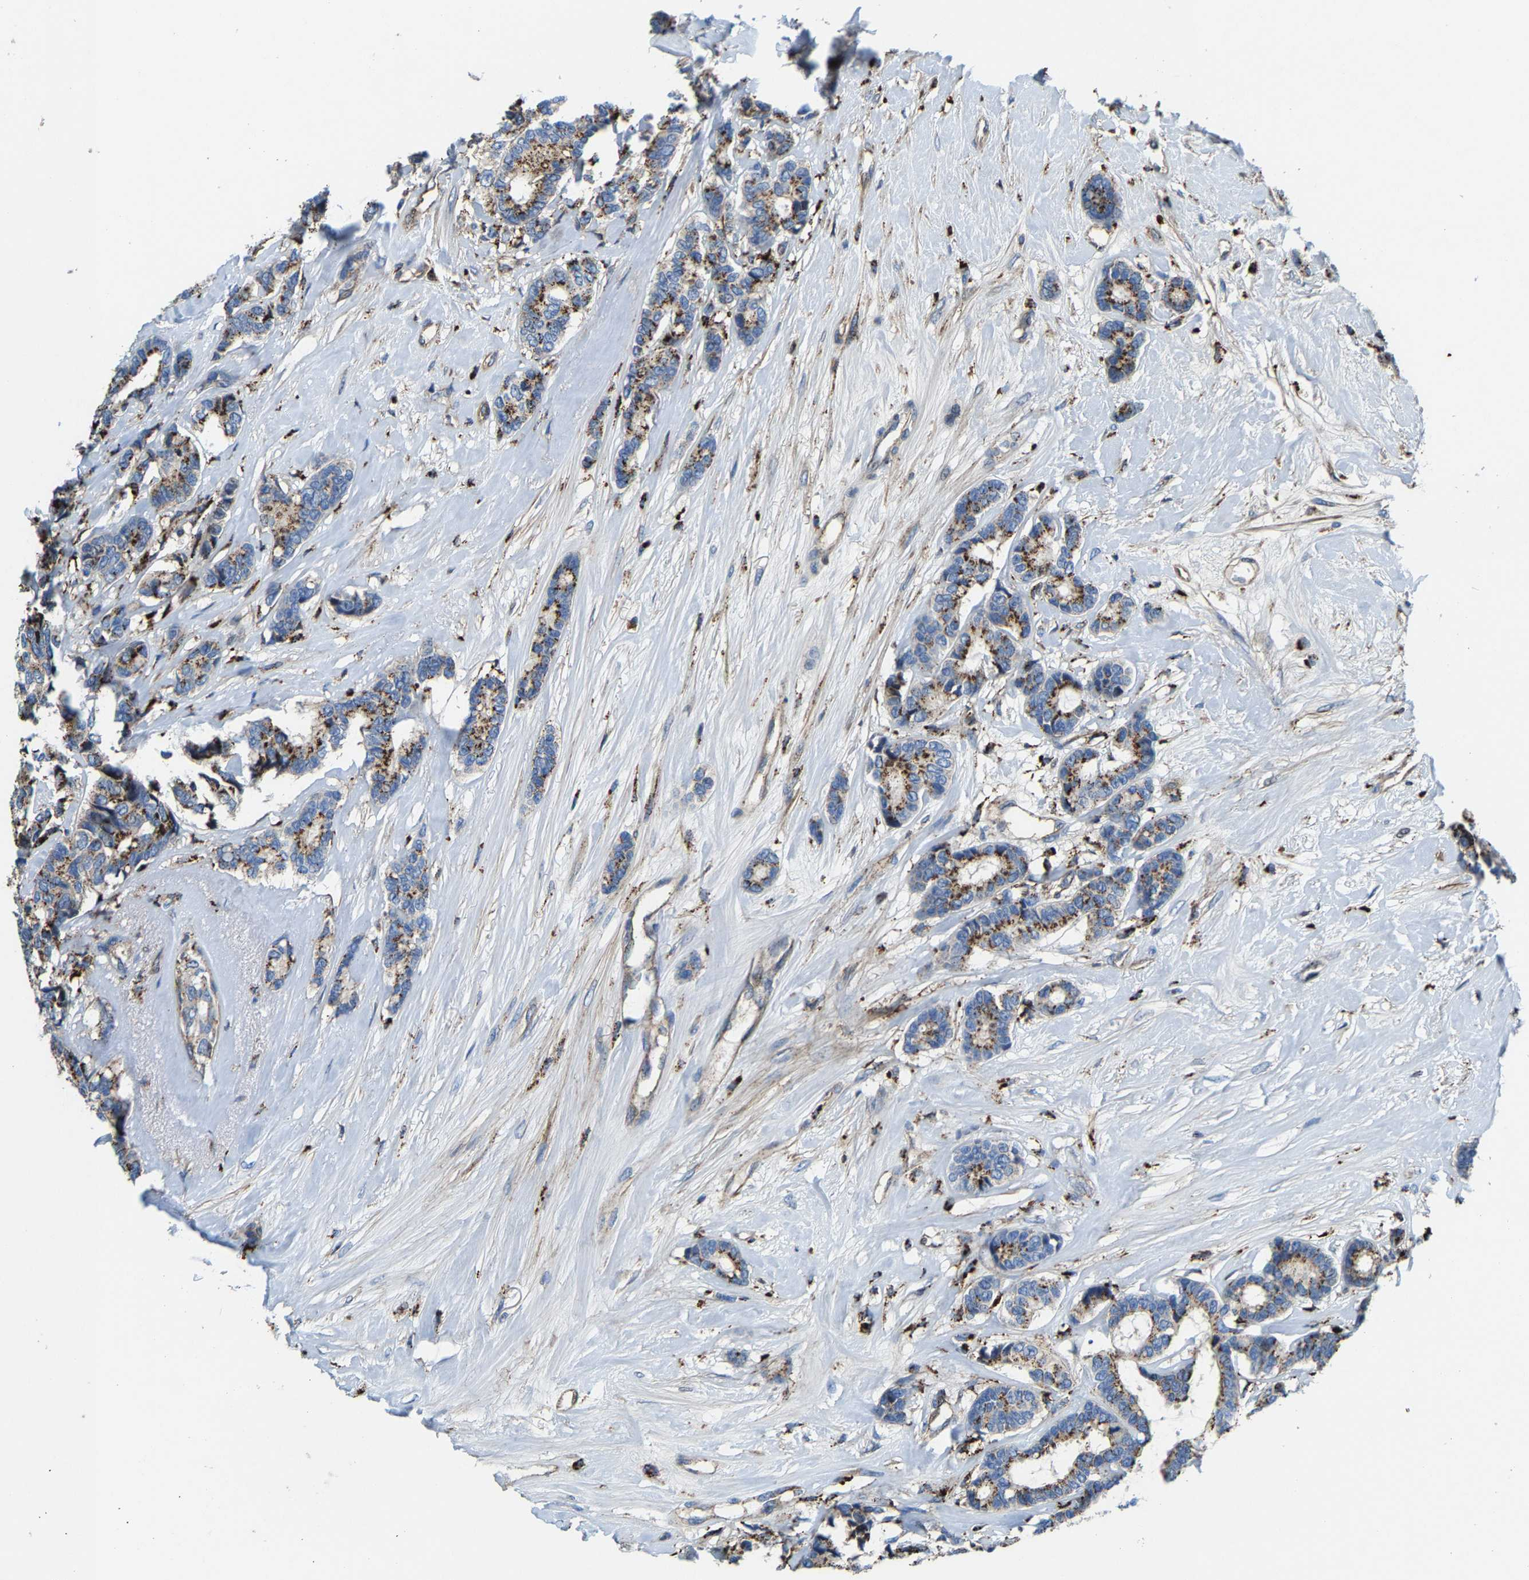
{"staining": {"intensity": "moderate", "quantity": ">75%", "location": "cytoplasmic/membranous"}, "tissue": "breast cancer", "cell_type": "Tumor cells", "image_type": "cancer", "snomed": [{"axis": "morphology", "description": "Duct carcinoma"}, {"axis": "topography", "description": "Breast"}], "caption": "IHC of breast cancer (infiltrating ductal carcinoma) demonstrates medium levels of moderate cytoplasmic/membranous positivity in approximately >75% of tumor cells.", "gene": "DPP7", "patient": {"sex": "female", "age": 87}}